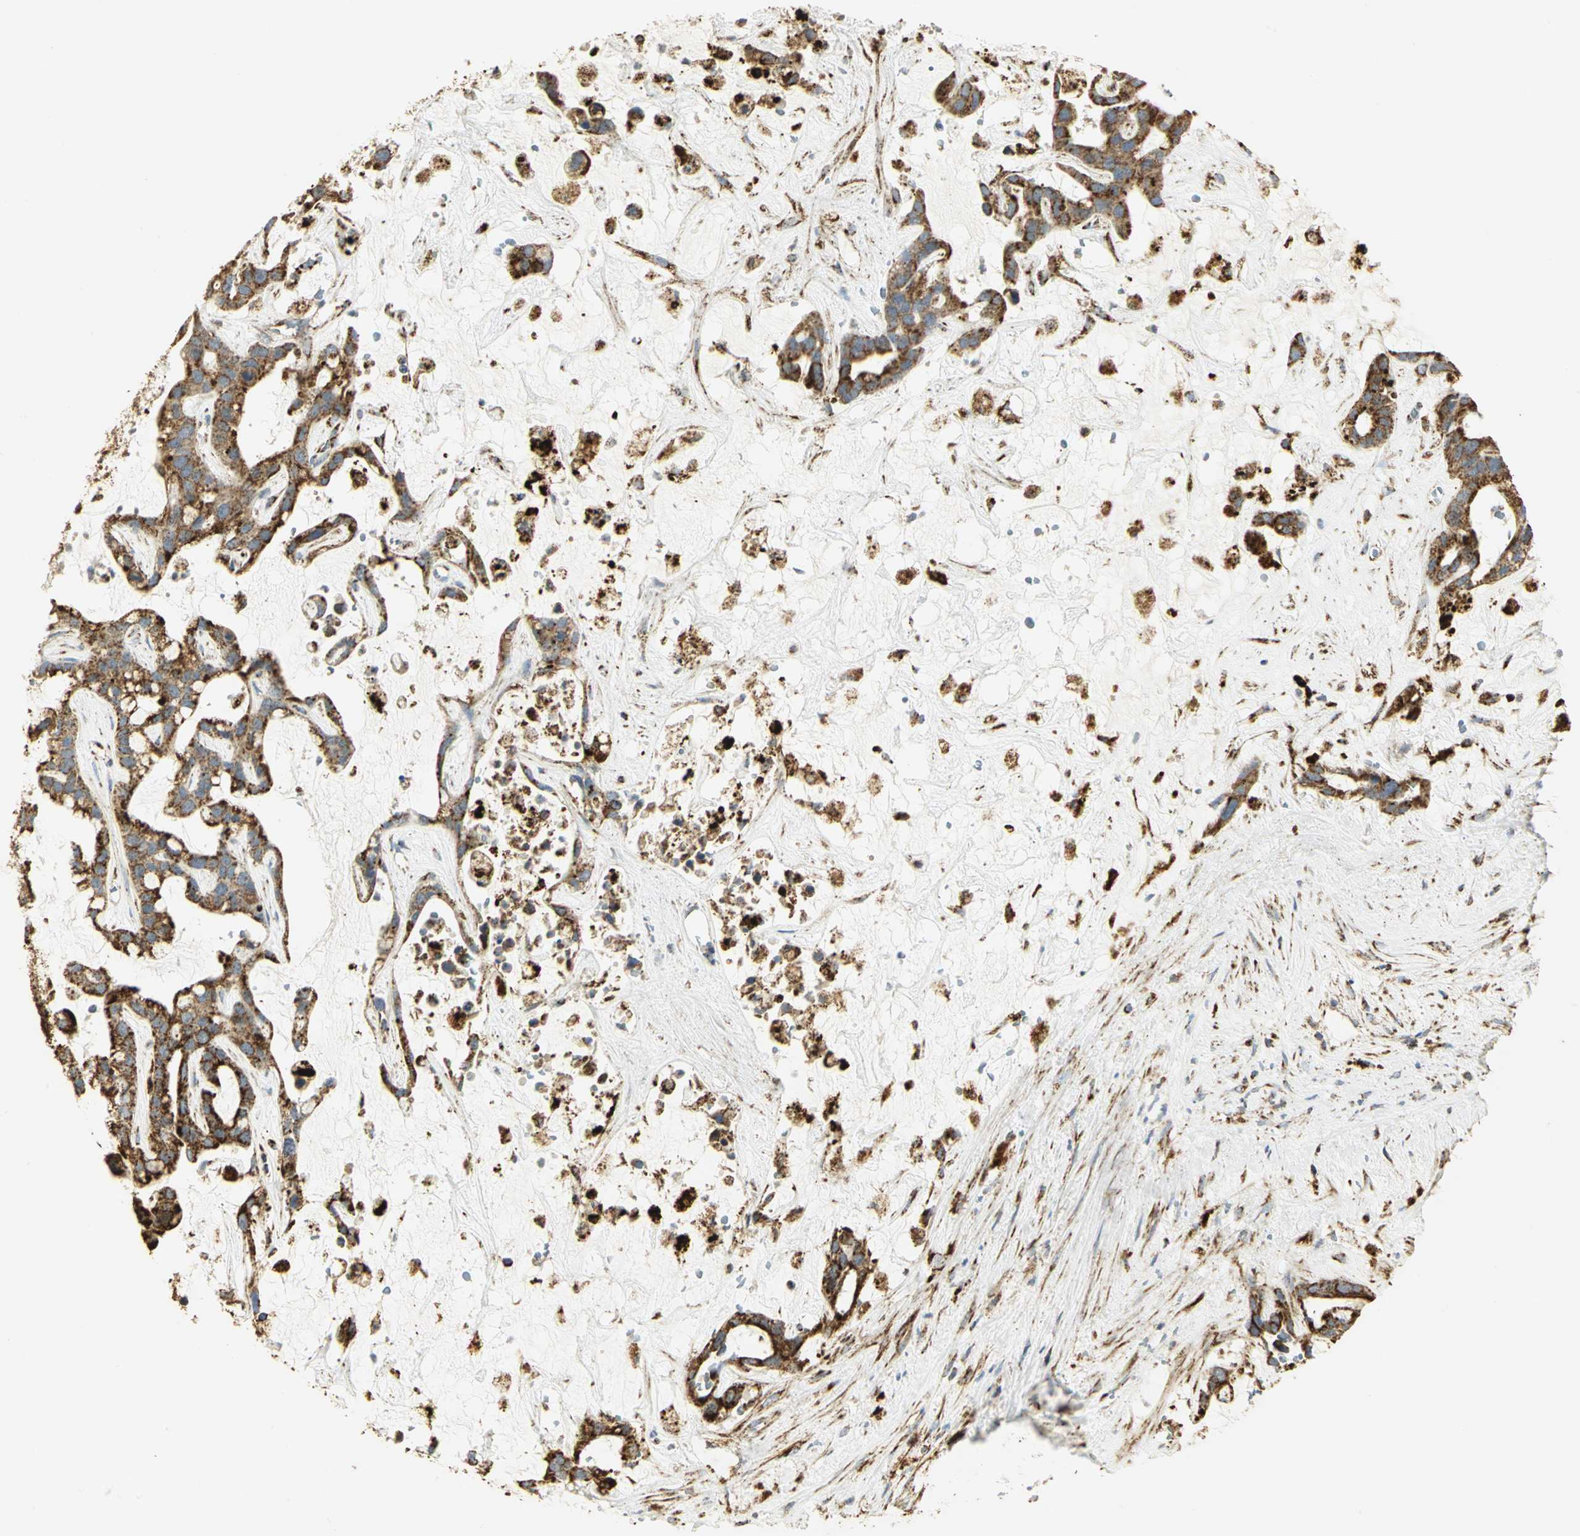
{"staining": {"intensity": "strong", "quantity": ">75%", "location": "cytoplasmic/membranous"}, "tissue": "liver cancer", "cell_type": "Tumor cells", "image_type": "cancer", "snomed": [{"axis": "morphology", "description": "Cholangiocarcinoma"}, {"axis": "topography", "description": "Liver"}], "caption": "Liver cholangiocarcinoma stained for a protein (brown) exhibits strong cytoplasmic/membranous positive positivity in about >75% of tumor cells.", "gene": "VDAC1", "patient": {"sex": "female", "age": 65}}